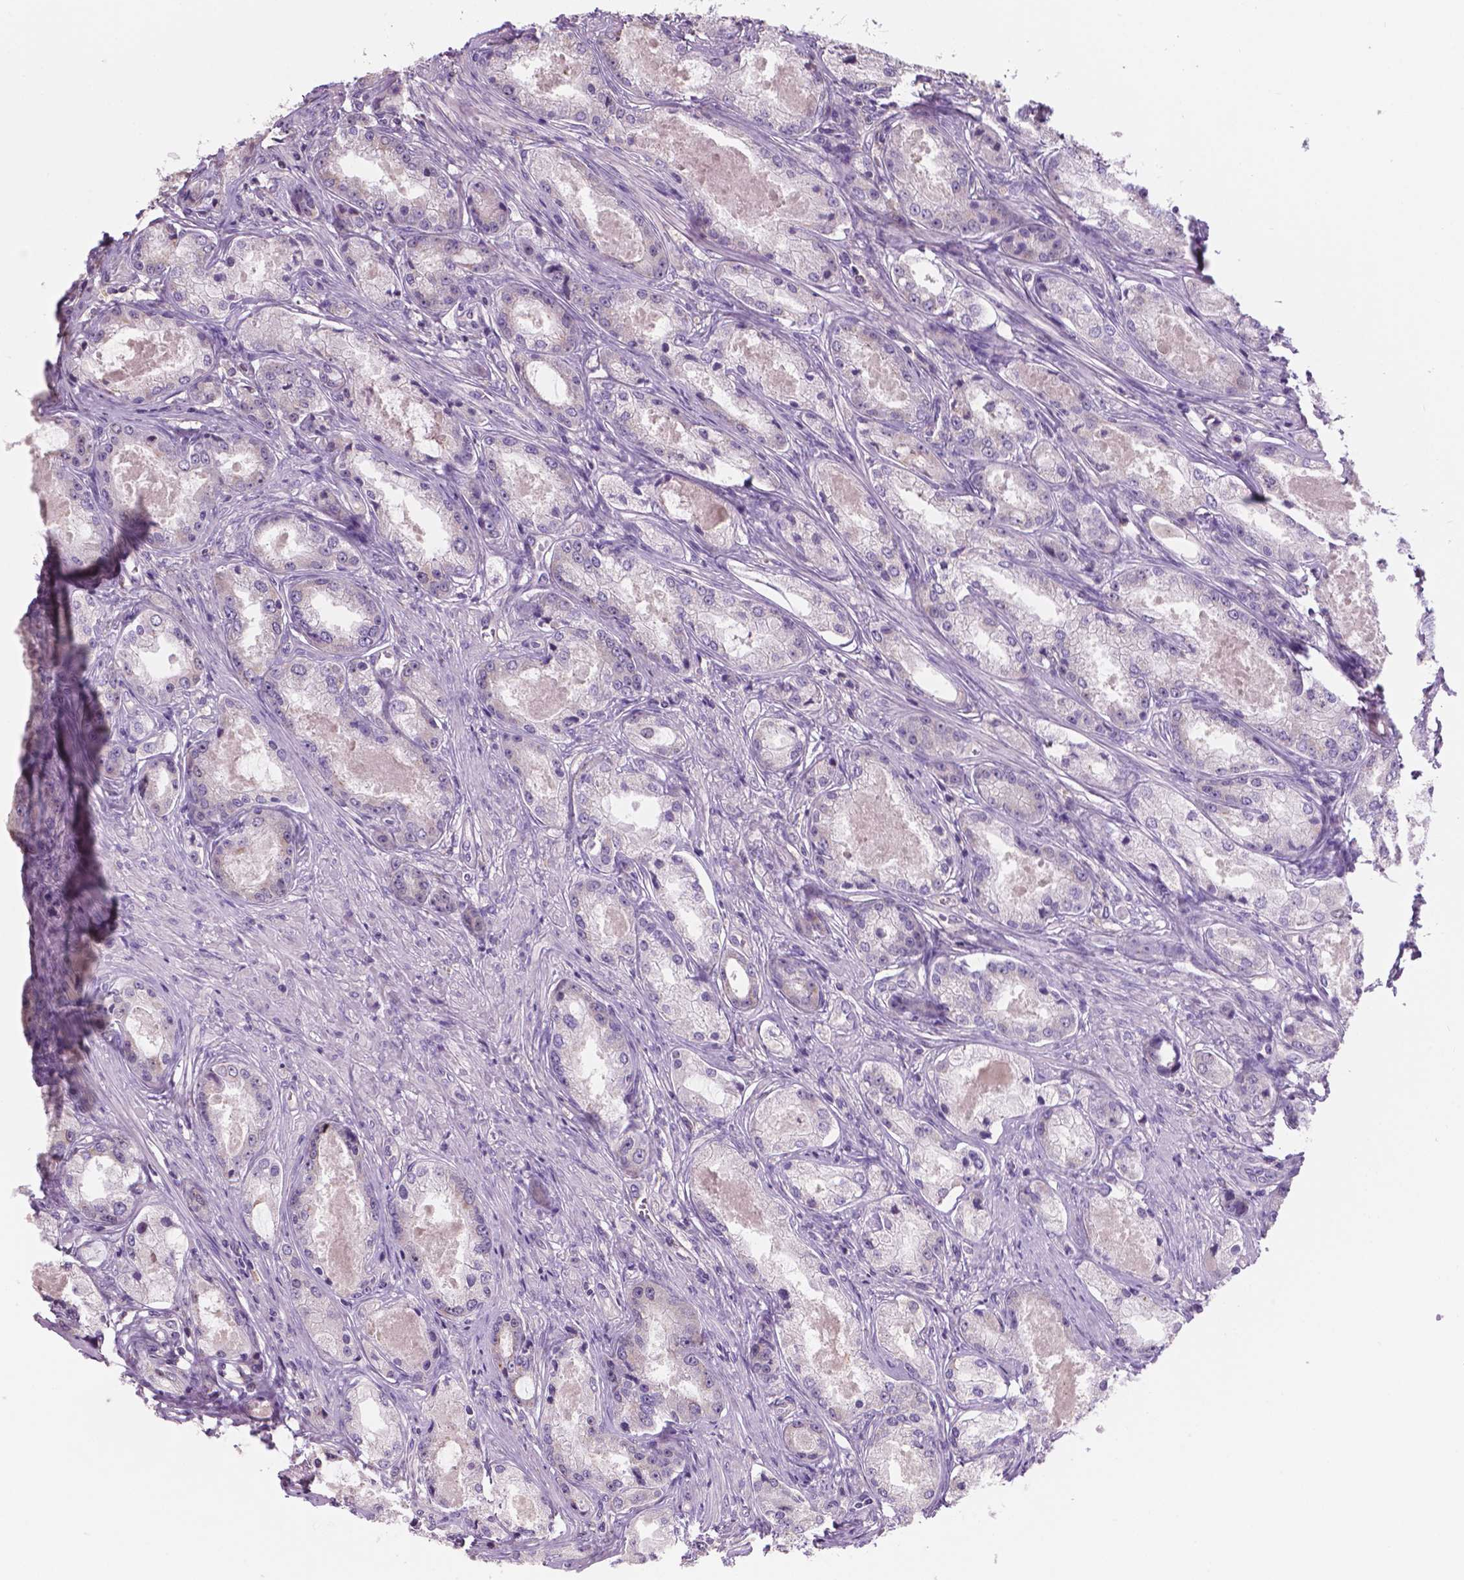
{"staining": {"intensity": "negative", "quantity": "none", "location": "none"}, "tissue": "prostate cancer", "cell_type": "Tumor cells", "image_type": "cancer", "snomed": [{"axis": "morphology", "description": "Adenocarcinoma, Low grade"}, {"axis": "topography", "description": "Prostate"}], "caption": "Immunohistochemistry image of neoplastic tissue: human prostate cancer (low-grade adenocarcinoma) stained with DAB (3,3'-diaminobenzidine) exhibits no significant protein expression in tumor cells.", "gene": "SBSN", "patient": {"sex": "male", "age": 68}}